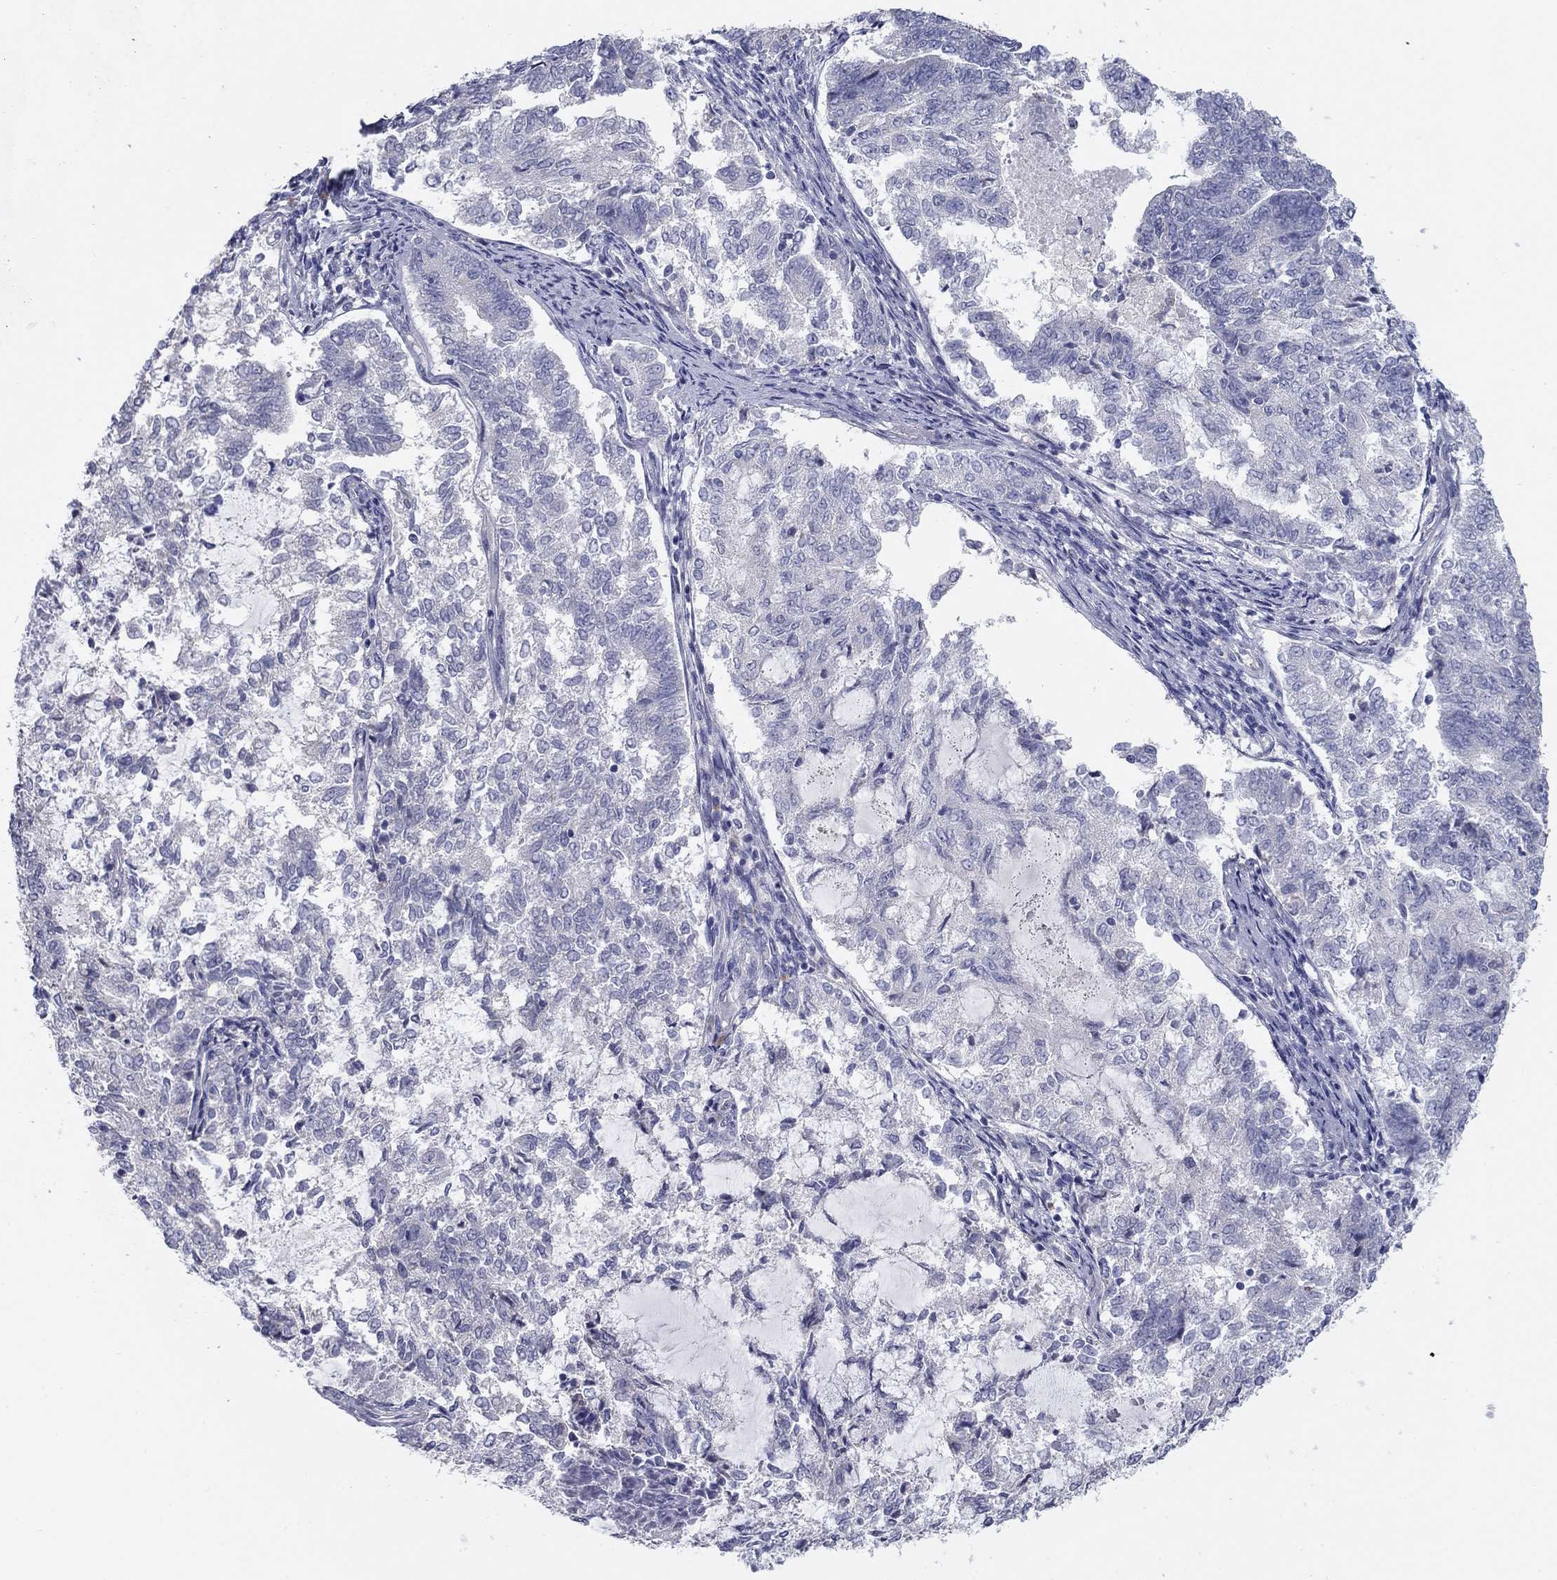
{"staining": {"intensity": "negative", "quantity": "none", "location": "none"}, "tissue": "endometrial cancer", "cell_type": "Tumor cells", "image_type": "cancer", "snomed": [{"axis": "morphology", "description": "Adenocarcinoma, NOS"}, {"axis": "topography", "description": "Endometrium"}], "caption": "The histopathology image demonstrates no significant staining in tumor cells of endometrial adenocarcinoma.", "gene": "GRK7", "patient": {"sex": "female", "age": 65}}